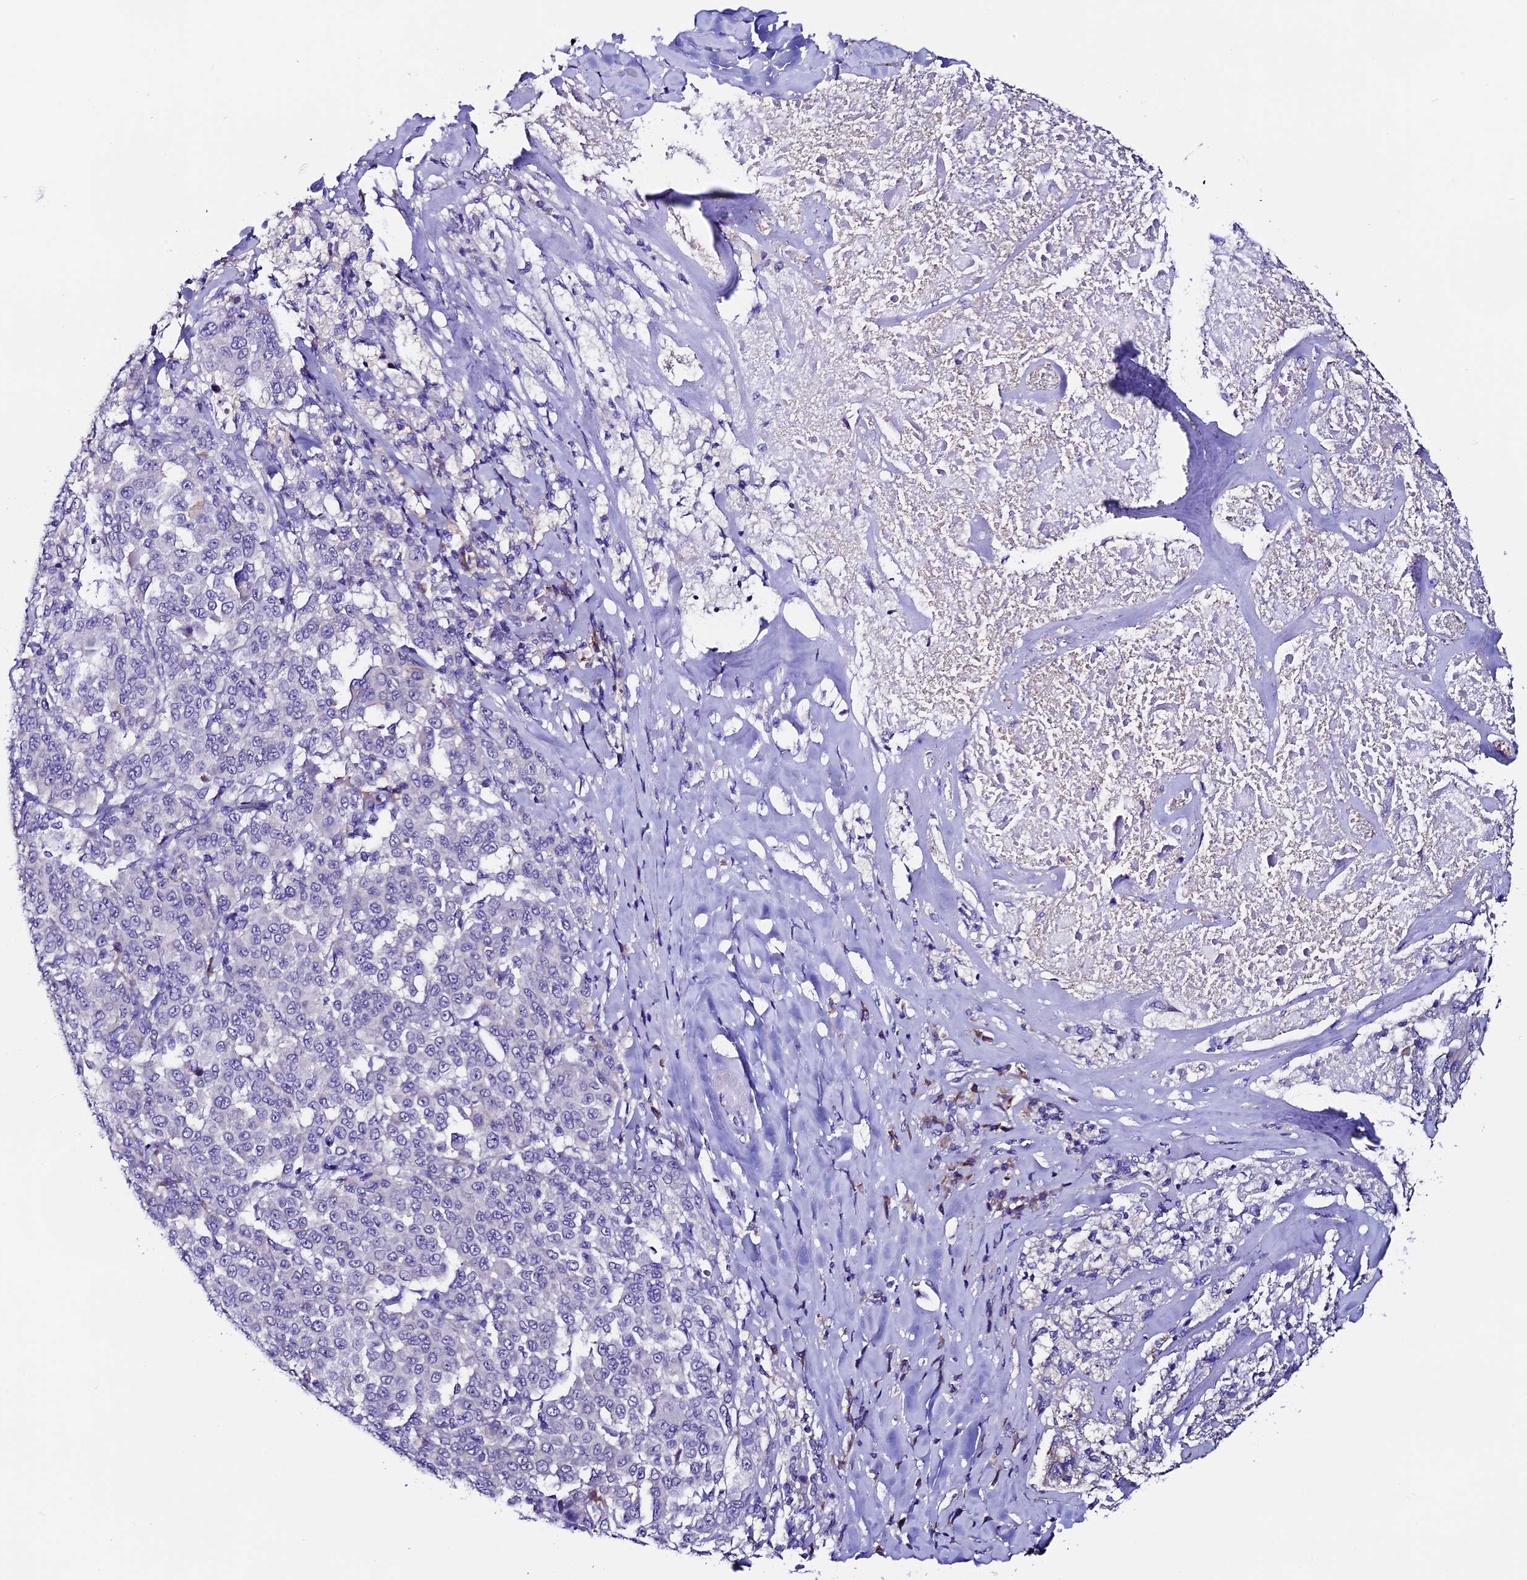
{"staining": {"intensity": "negative", "quantity": "none", "location": "none"}, "tissue": "melanoma", "cell_type": "Tumor cells", "image_type": "cancer", "snomed": [{"axis": "morphology", "description": "Malignant melanoma, Metastatic site"}, {"axis": "topography", "description": "Lymph node"}], "caption": "IHC of melanoma reveals no expression in tumor cells.", "gene": "COMTD1", "patient": {"sex": "male", "age": 62}}